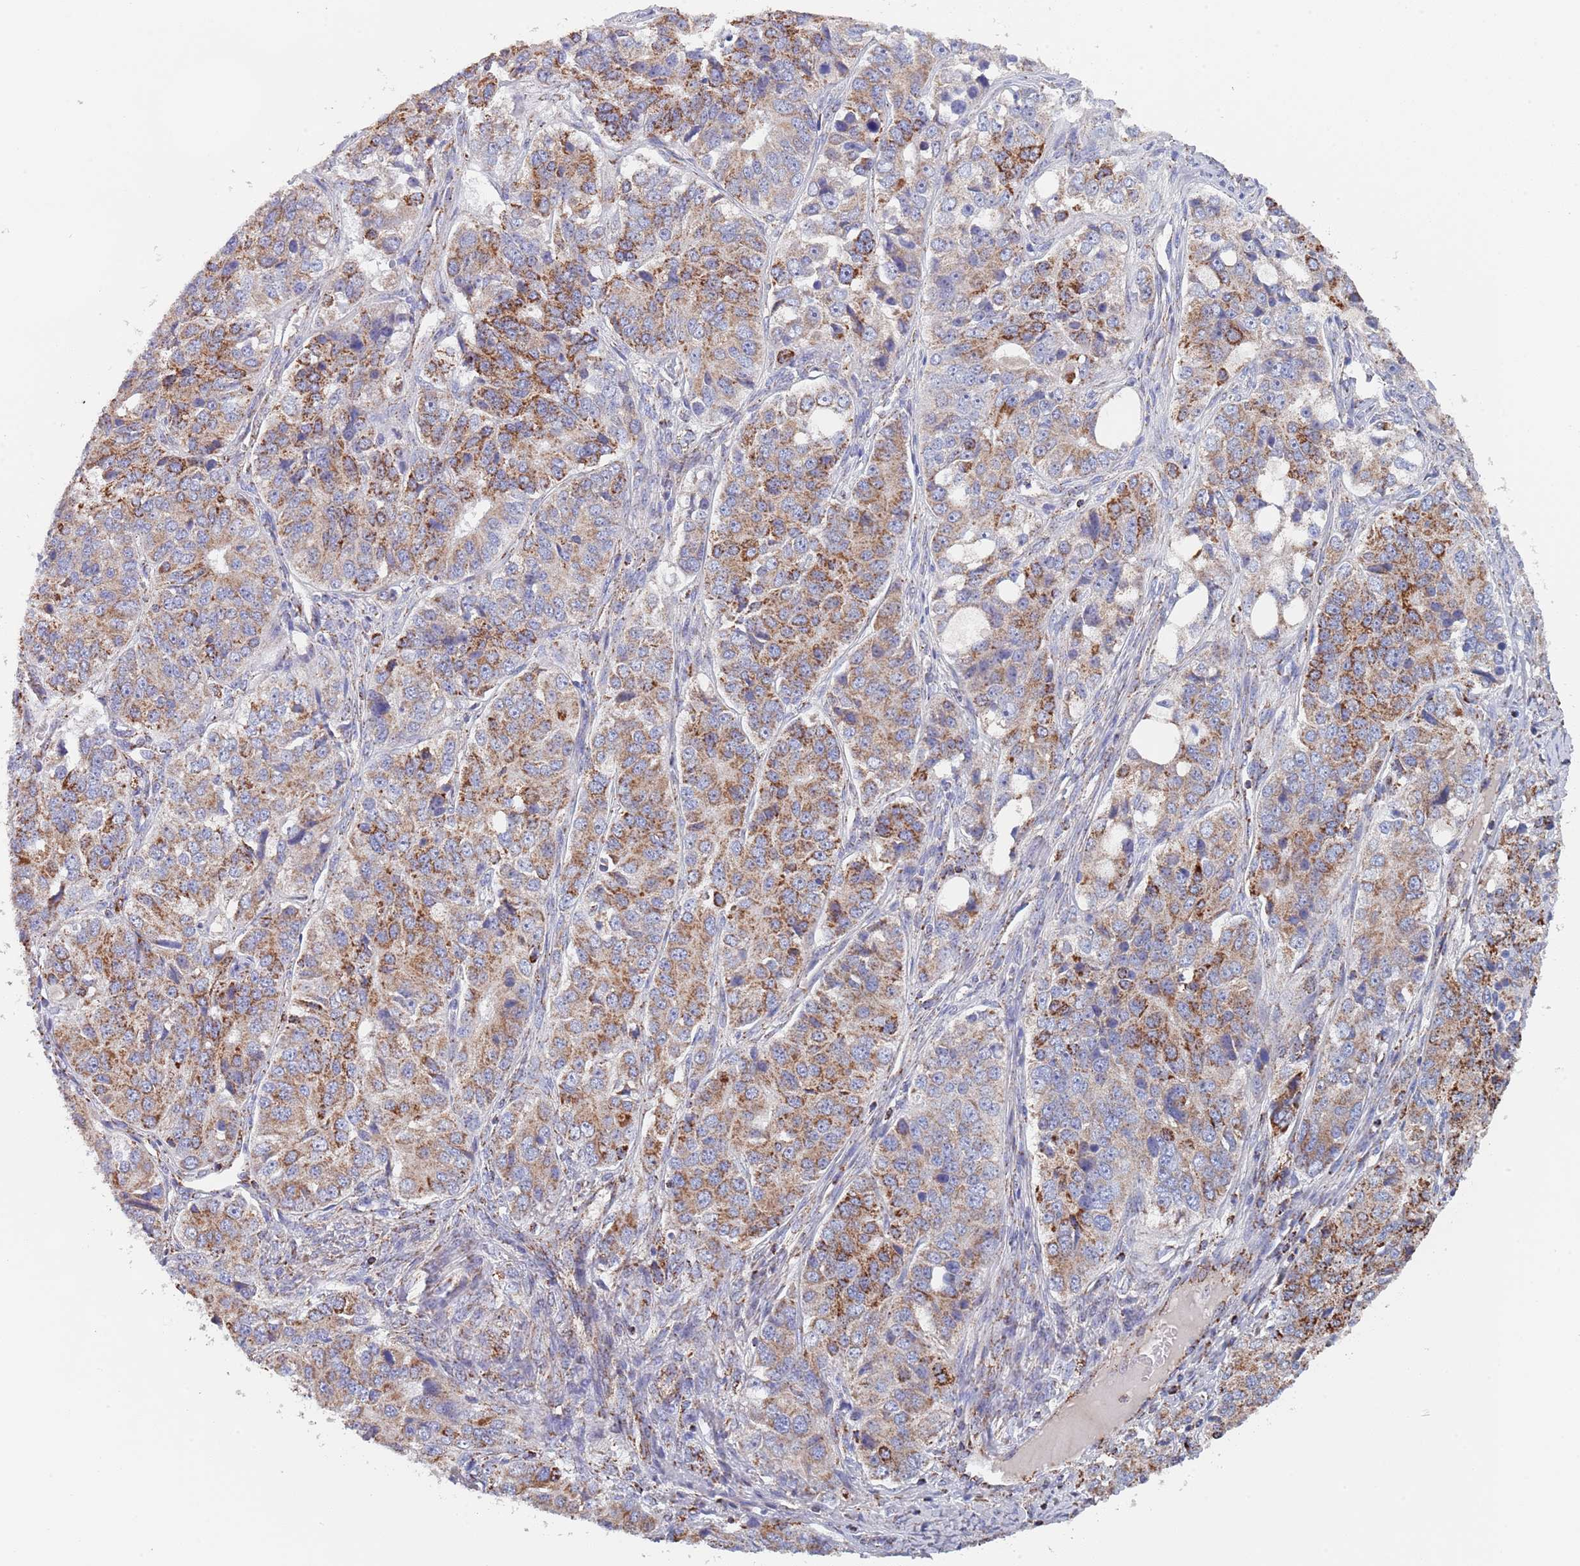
{"staining": {"intensity": "moderate", "quantity": ">75%", "location": "cytoplasmic/membranous"}, "tissue": "ovarian cancer", "cell_type": "Tumor cells", "image_type": "cancer", "snomed": [{"axis": "morphology", "description": "Carcinoma, endometroid"}, {"axis": "topography", "description": "Ovary"}], "caption": "Immunohistochemical staining of endometroid carcinoma (ovarian) displays medium levels of moderate cytoplasmic/membranous expression in approximately >75% of tumor cells. Nuclei are stained in blue.", "gene": "PGP", "patient": {"sex": "female", "age": 51}}